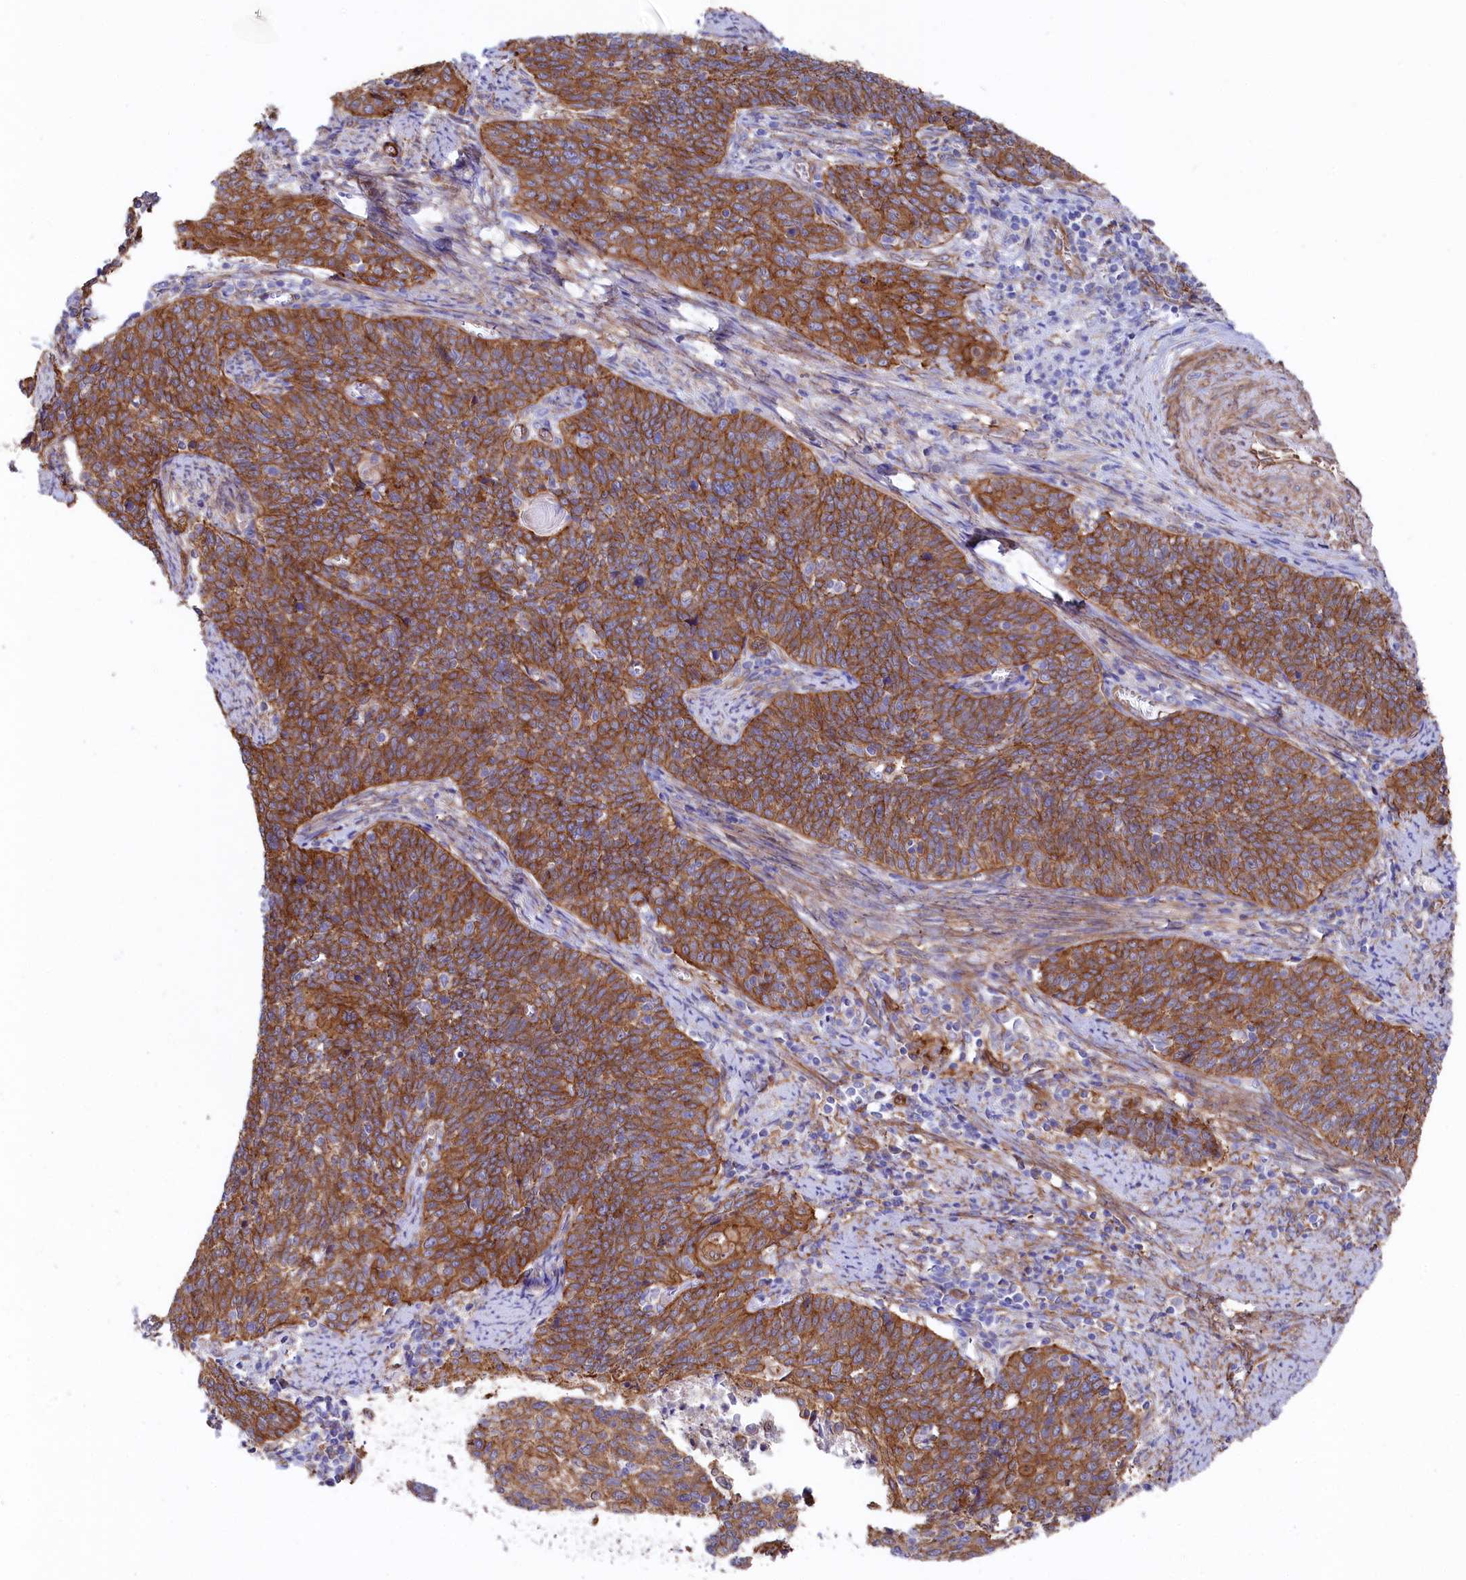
{"staining": {"intensity": "strong", "quantity": ">75%", "location": "cytoplasmic/membranous"}, "tissue": "cervical cancer", "cell_type": "Tumor cells", "image_type": "cancer", "snomed": [{"axis": "morphology", "description": "Squamous cell carcinoma, NOS"}, {"axis": "topography", "description": "Cervix"}], "caption": "A high-resolution image shows immunohistochemistry (IHC) staining of cervical cancer (squamous cell carcinoma), which displays strong cytoplasmic/membranous staining in about >75% of tumor cells.", "gene": "TNKS1BP1", "patient": {"sex": "female", "age": 39}}